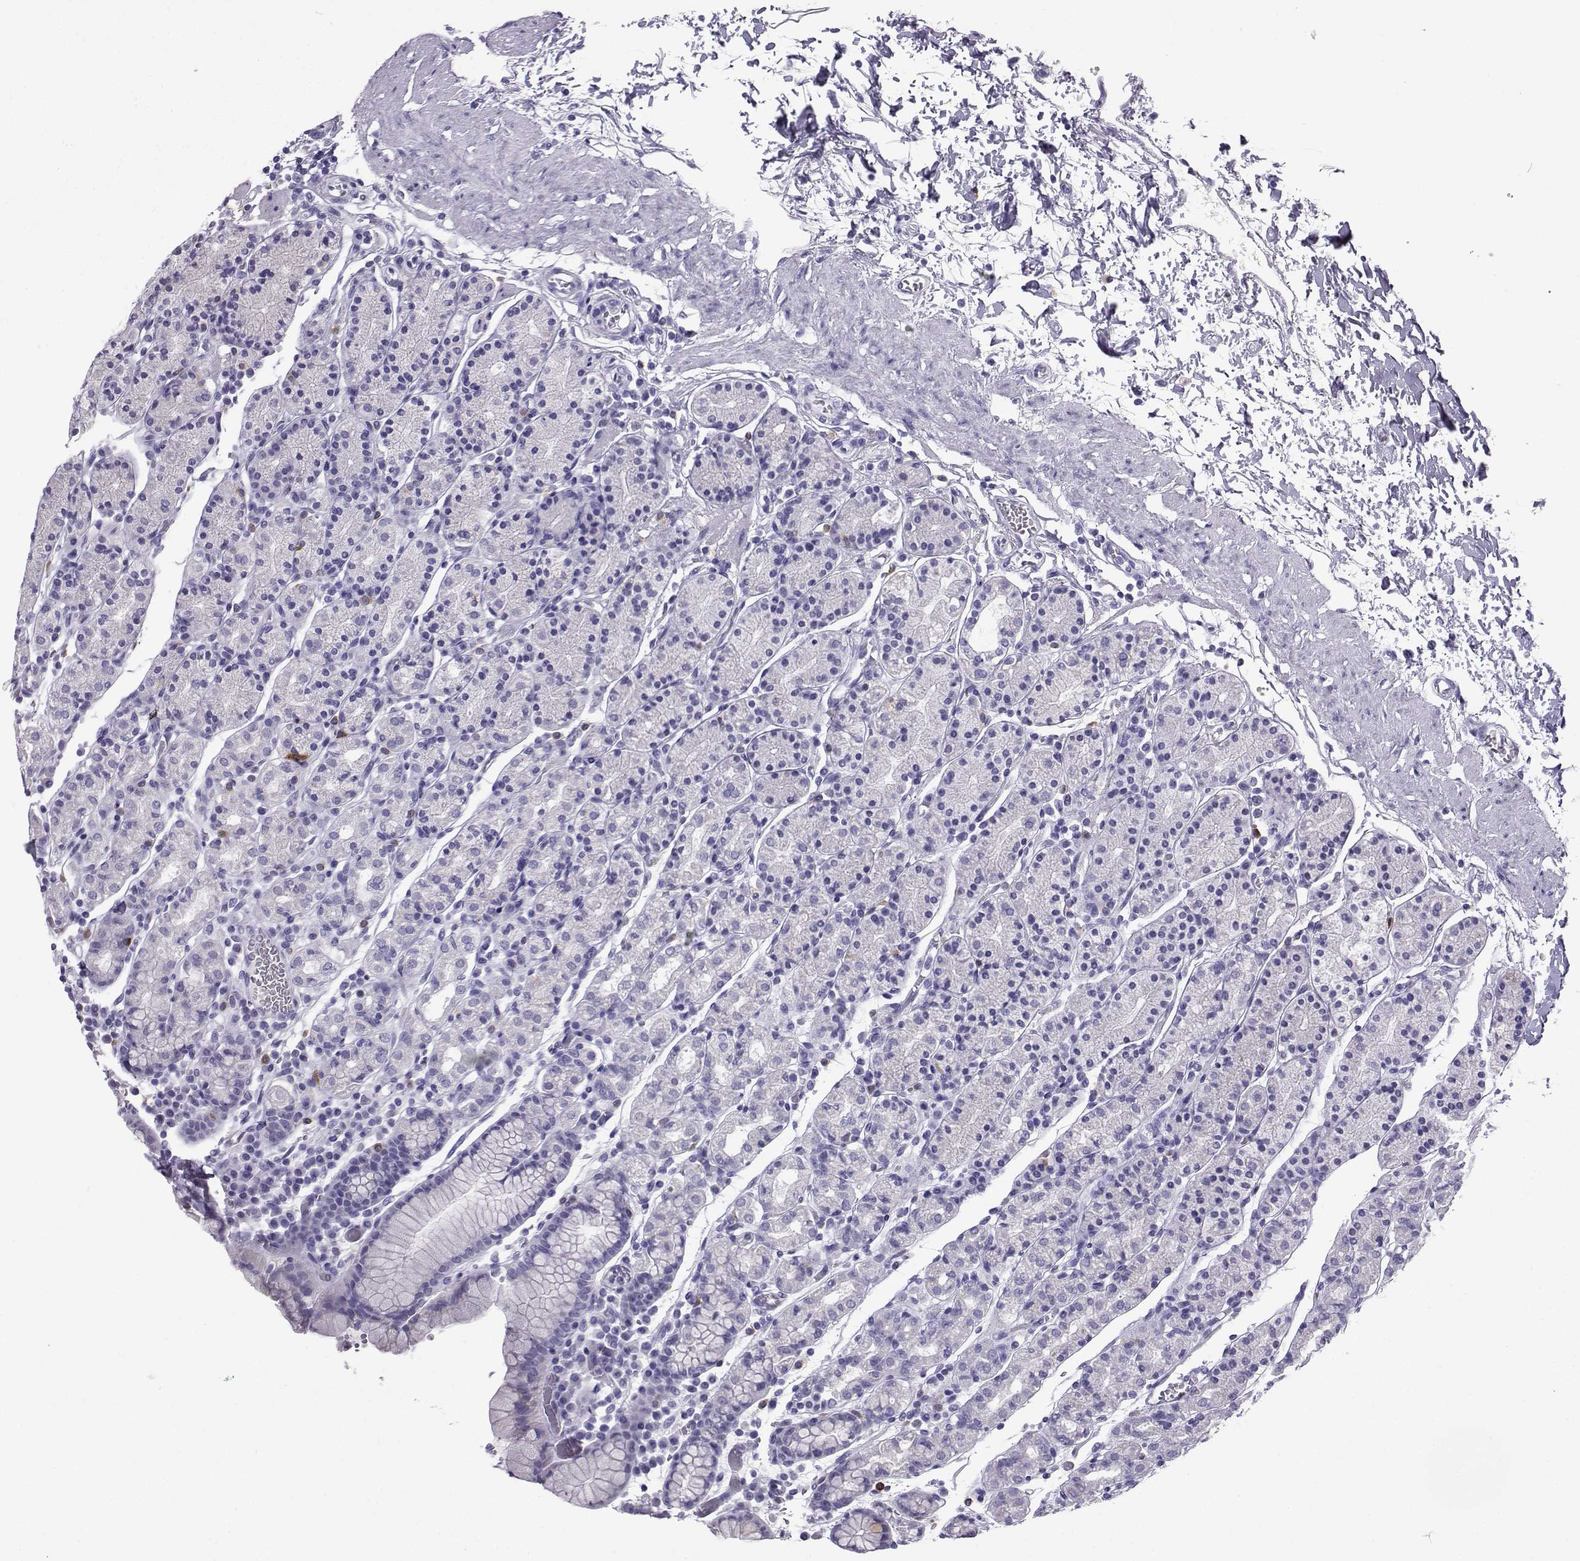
{"staining": {"intensity": "negative", "quantity": "none", "location": "none"}, "tissue": "stomach", "cell_type": "Glandular cells", "image_type": "normal", "snomed": [{"axis": "morphology", "description": "Normal tissue, NOS"}, {"axis": "topography", "description": "Stomach, upper"}, {"axis": "topography", "description": "Stomach"}], "caption": "The immunohistochemistry micrograph has no significant positivity in glandular cells of stomach.", "gene": "SLC18A2", "patient": {"sex": "male", "age": 62}}